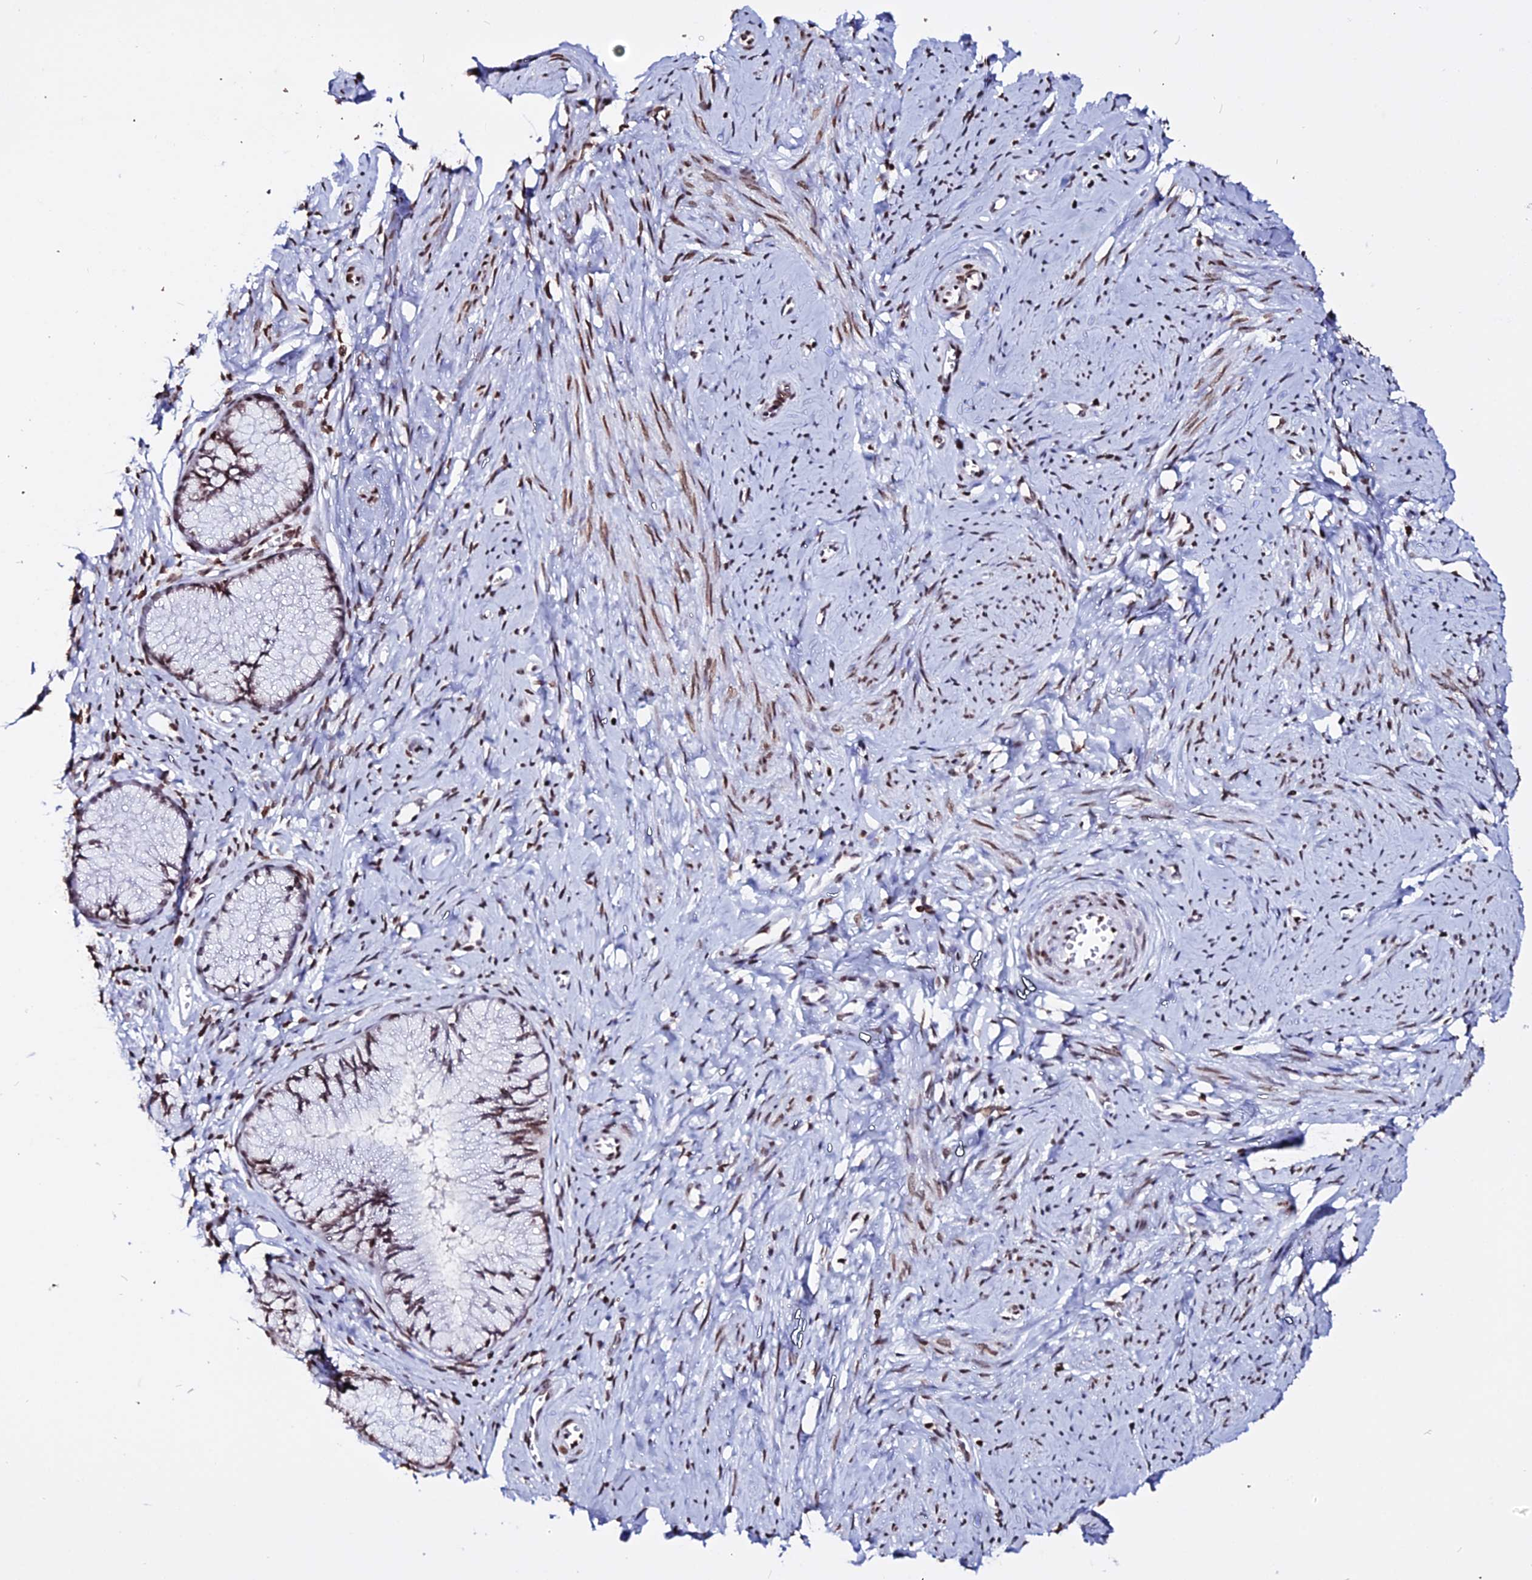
{"staining": {"intensity": "moderate", "quantity": ">75%", "location": "nuclear"}, "tissue": "cervix", "cell_type": "Glandular cells", "image_type": "normal", "snomed": [{"axis": "morphology", "description": "Normal tissue, NOS"}, {"axis": "topography", "description": "Cervix"}], "caption": "A brown stain shows moderate nuclear staining of a protein in glandular cells of normal human cervix.", "gene": "ENSG00000282988", "patient": {"sex": "female", "age": 42}}